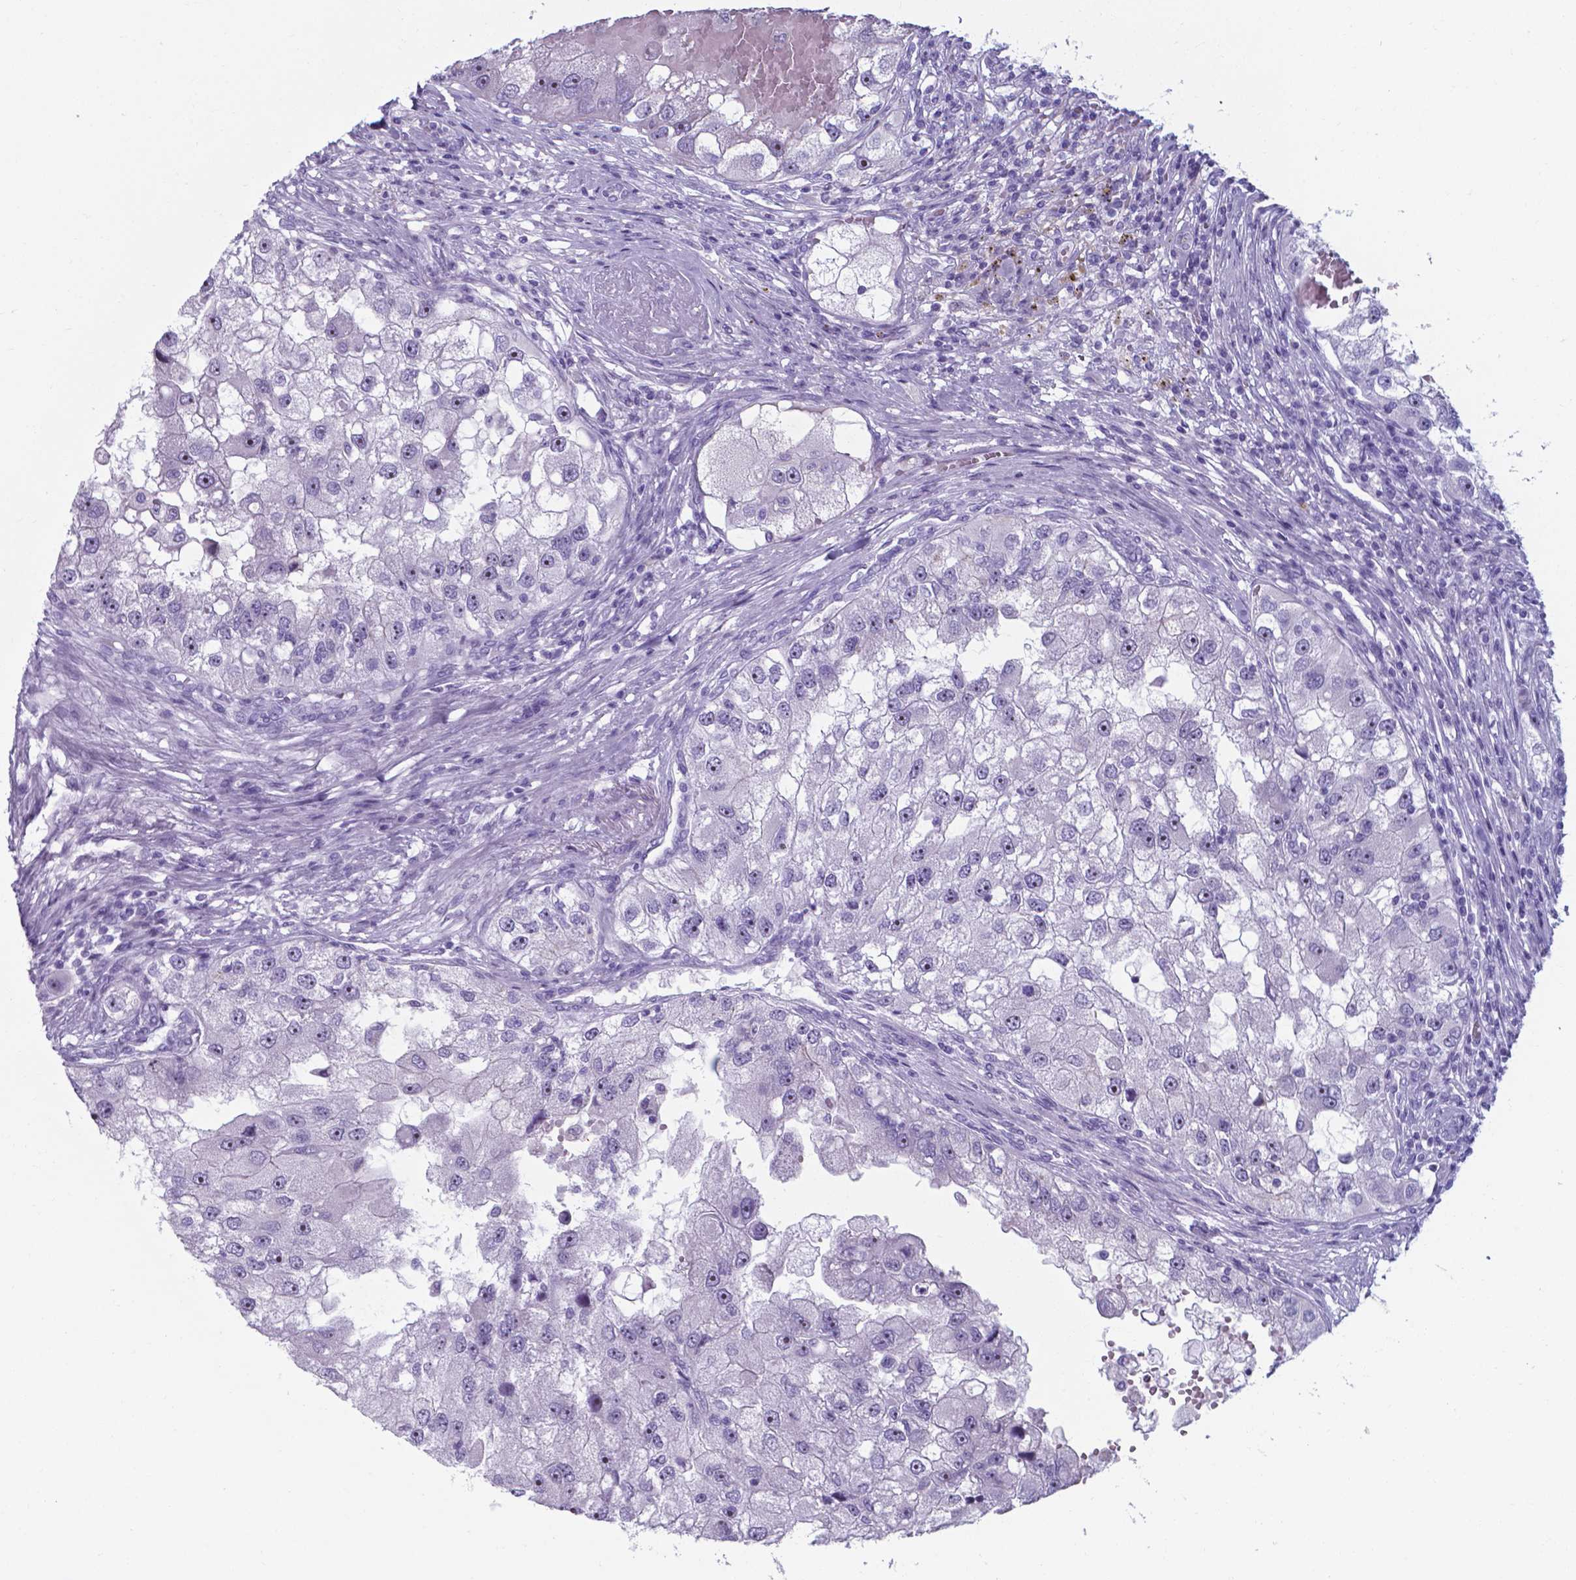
{"staining": {"intensity": "moderate", "quantity": ">75%", "location": "nuclear"}, "tissue": "renal cancer", "cell_type": "Tumor cells", "image_type": "cancer", "snomed": [{"axis": "morphology", "description": "Adenocarcinoma, NOS"}, {"axis": "topography", "description": "Kidney"}], "caption": "Immunohistochemistry of human renal adenocarcinoma displays medium levels of moderate nuclear staining in about >75% of tumor cells.", "gene": "AP5B1", "patient": {"sex": "male", "age": 63}}